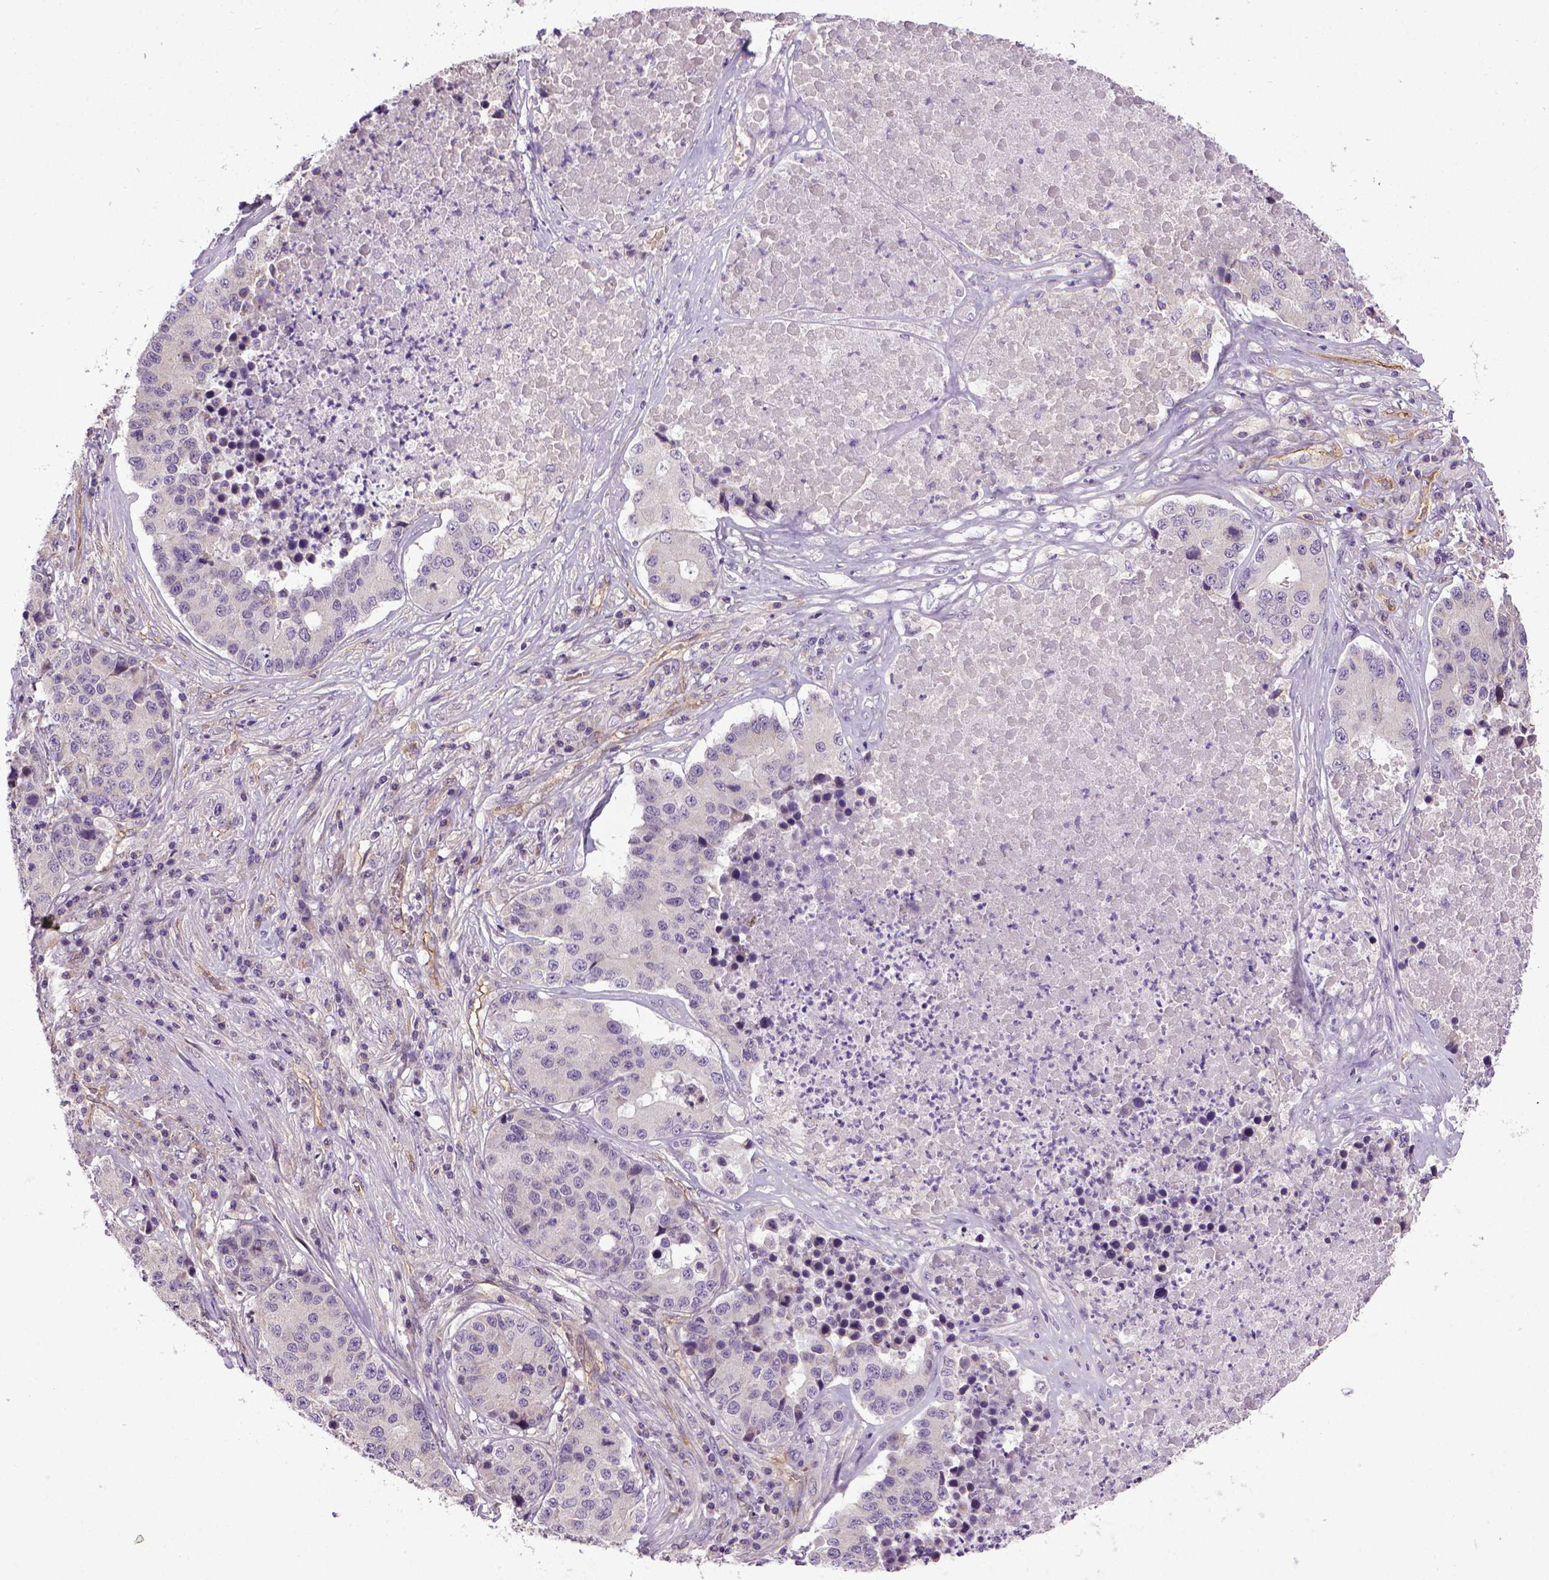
{"staining": {"intensity": "moderate", "quantity": ">75%", "location": "cytoplasmic/membranous"}, "tissue": "stomach cancer", "cell_type": "Tumor cells", "image_type": "cancer", "snomed": [{"axis": "morphology", "description": "Adenocarcinoma, NOS"}, {"axis": "topography", "description": "Stomach"}], "caption": "Stomach adenocarcinoma tissue demonstrates moderate cytoplasmic/membranous expression in approximately >75% of tumor cells (brown staining indicates protein expression, while blue staining denotes nuclei).", "gene": "ENG", "patient": {"sex": "male", "age": 71}}